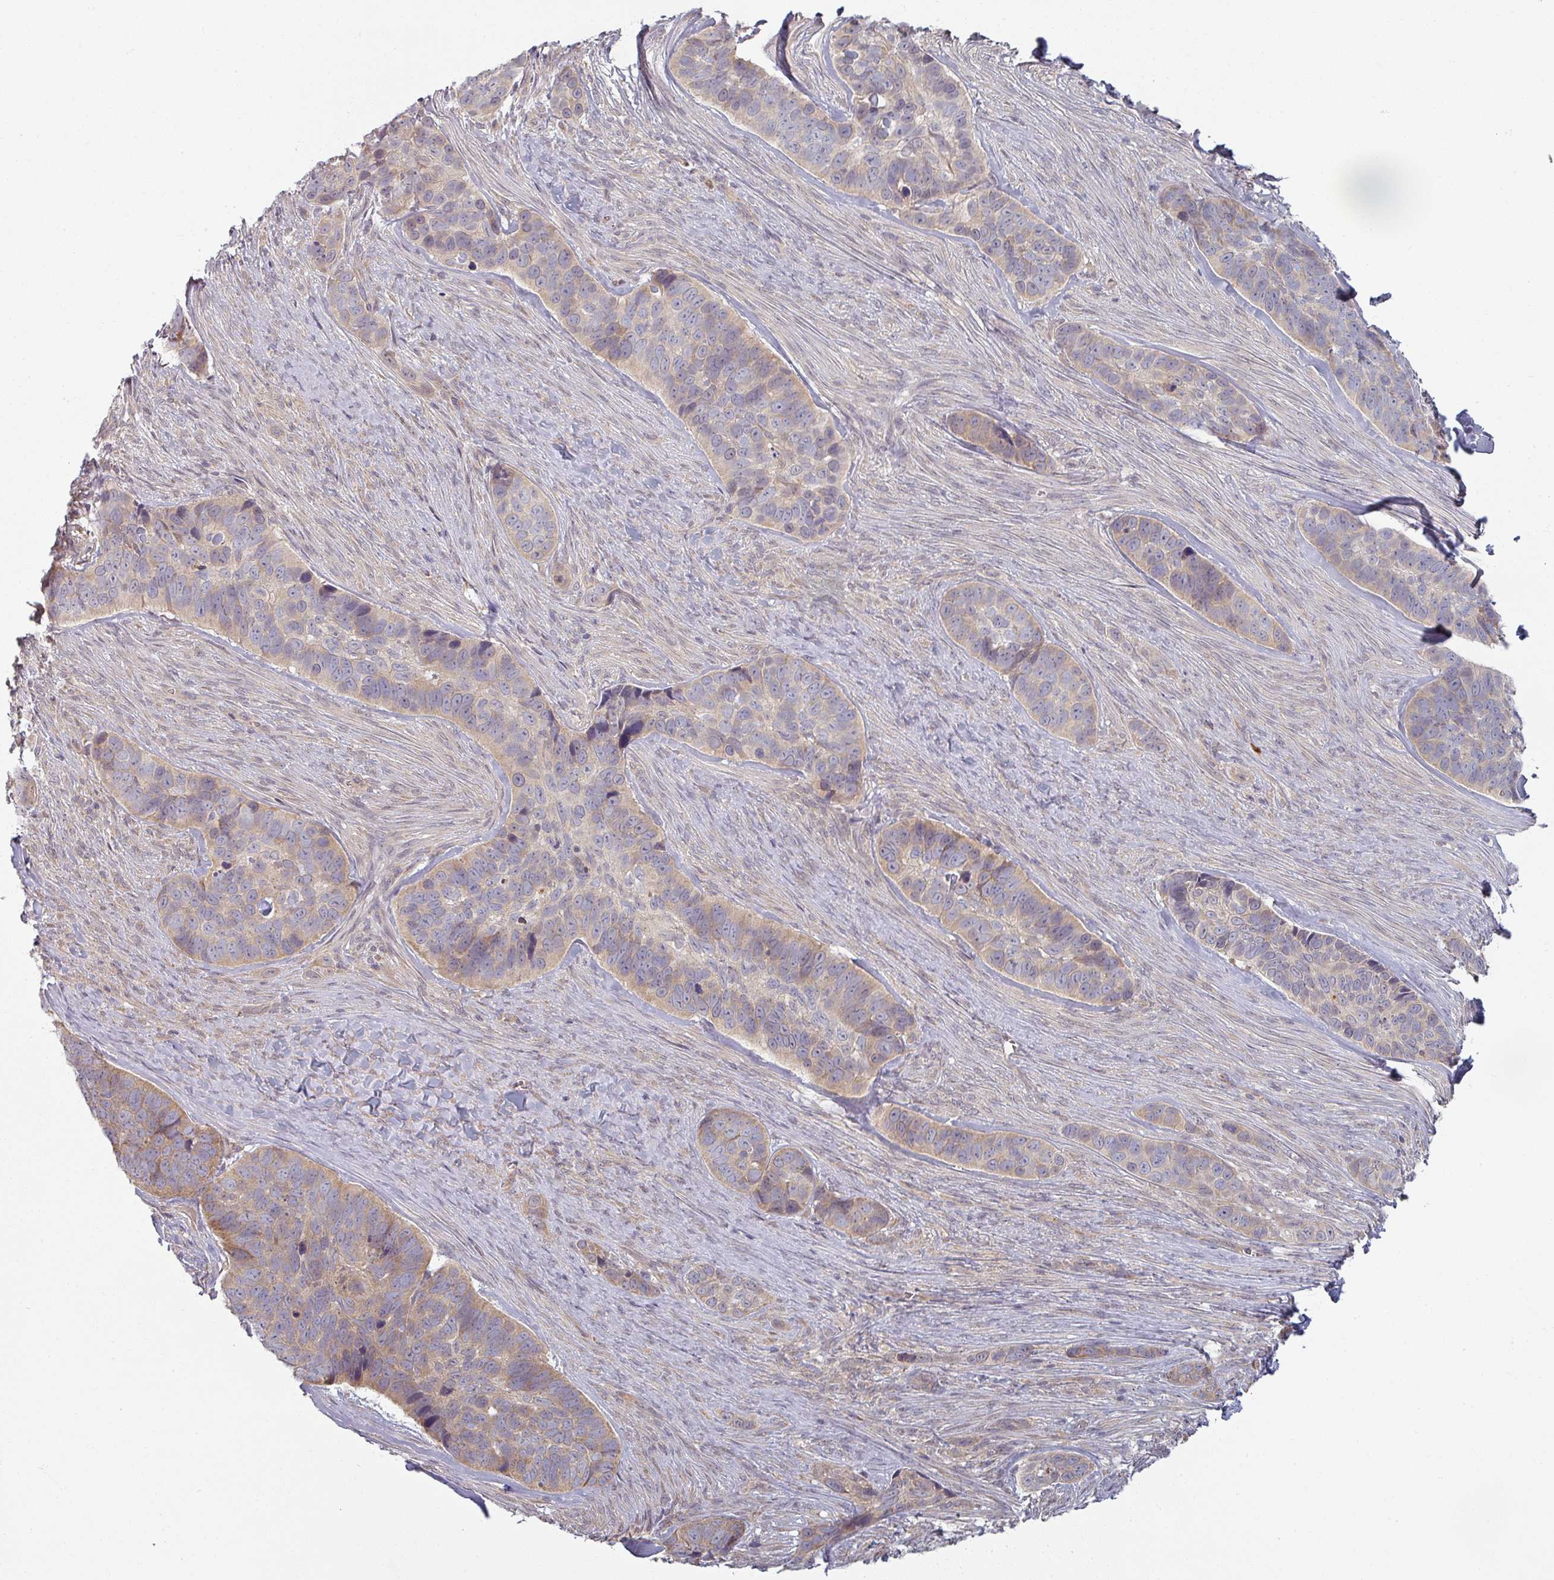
{"staining": {"intensity": "weak", "quantity": "<25%", "location": "cytoplasmic/membranous"}, "tissue": "skin cancer", "cell_type": "Tumor cells", "image_type": "cancer", "snomed": [{"axis": "morphology", "description": "Basal cell carcinoma"}, {"axis": "topography", "description": "Skin"}], "caption": "Tumor cells show no significant protein positivity in skin basal cell carcinoma. The staining was performed using DAB (3,3'-diaminobenzidine) to visualize the protein expression in brown, while the nuclei were stained in blue with hematoxylin (Magnification: 20x).", "gene": "PLEKHJ1", "patient": {"sex": "female", "age": 82}}